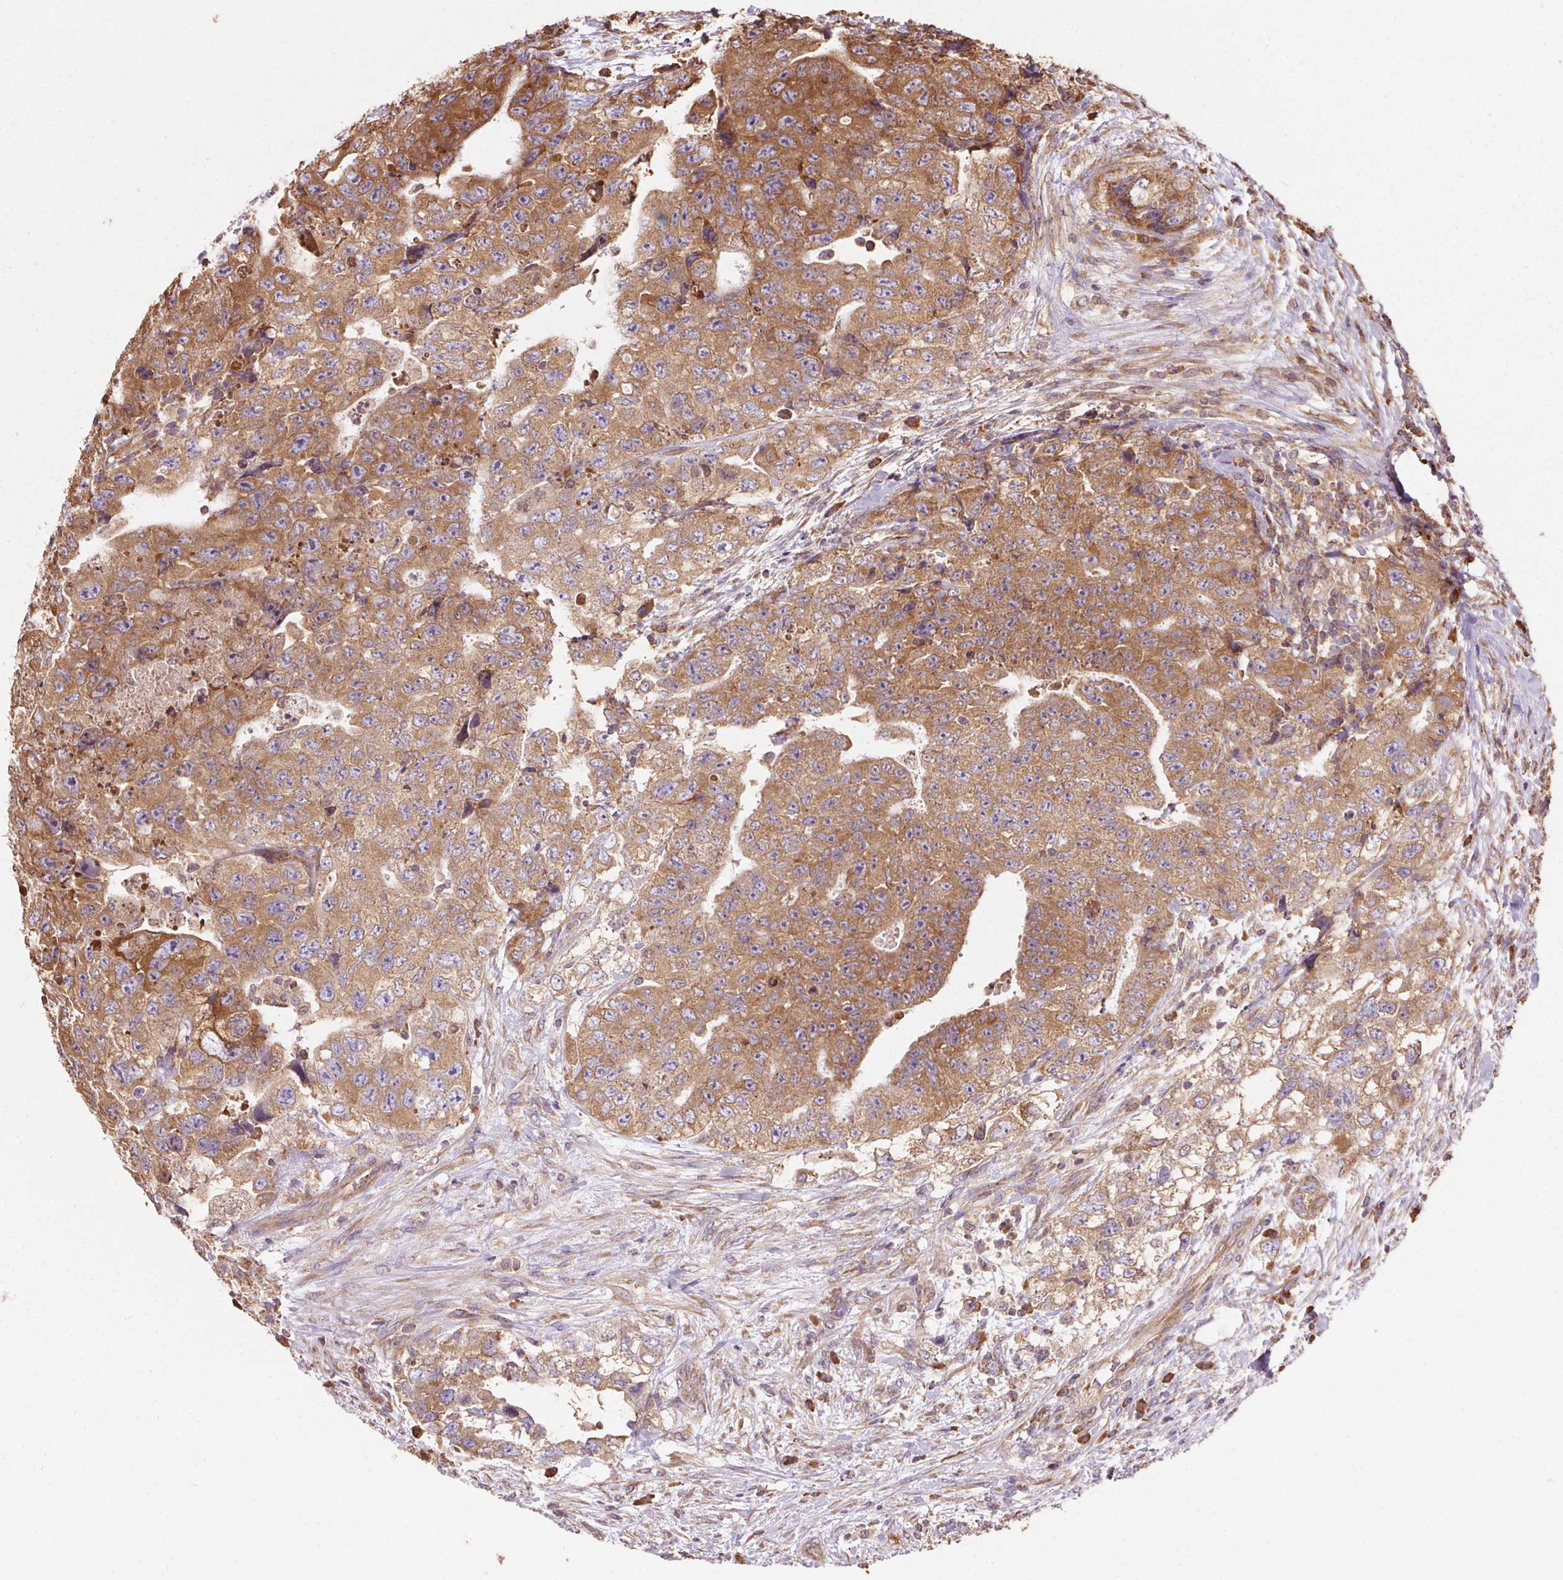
{"staining": {"intensity": "moderate", "quantity": ">75%", "location": "cytoplasmic/membranous"}, "tissue": "testis cancer", "cell_type": "Tumor cells", "image_type": "cancer", "snomed": [{"axis": "morphology", "description": "Carcinoma, Embryonal, NOS"}, {"axis": "topography", "description": "Testis"}], "caption": "Moderate cytoplasmic/membranous protein staining is seen in approximately >75% of tumor cells in testis cancer (embryonal carcinoma).", "gene": "EIF2S1", "patient": {"sex": "male", "age": 24}}